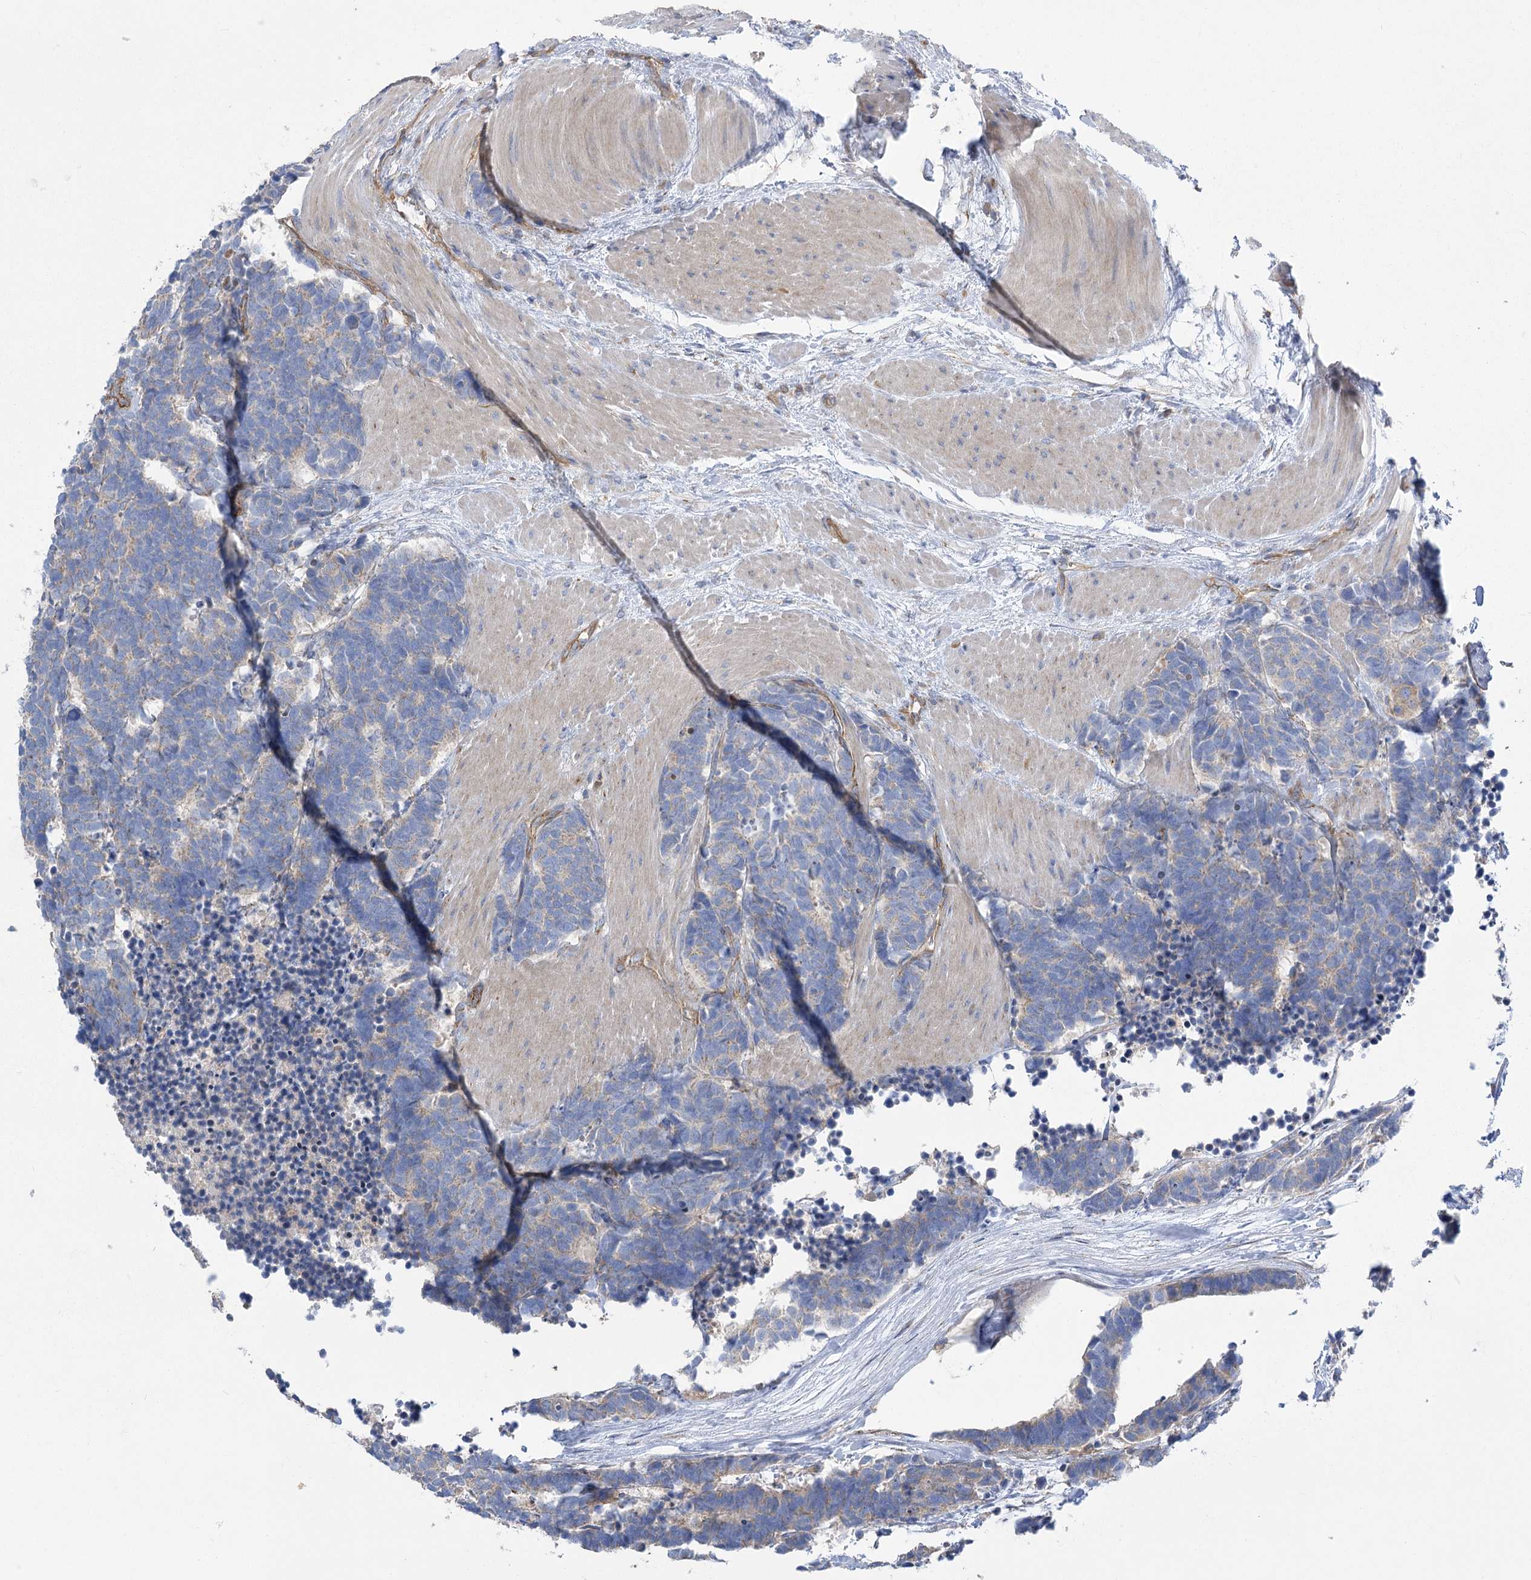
{"staining": {"intensity": "negative", "quantity": "none", "location": "none"}, "tissue": "carcinoid", "cell_type": "Tumor cells", "image_type": "cancer", "snomed": [{"axis": "morphology", "description": "Carcinoma, NOS"}, {"axis": "morphology", "description": "Carcinoid, malignant, NOS"}, {"axis": "topography", "description": "Urinary bladder"}], "caption": "High magnification brightfield microscopy of carcinoid stained with DAB (brown) and counterstained with hematoxylin (blue): tumor cells show no significant staining.", "gene": "RMDN2", "patient": {"sex": "male", "age": 57}}